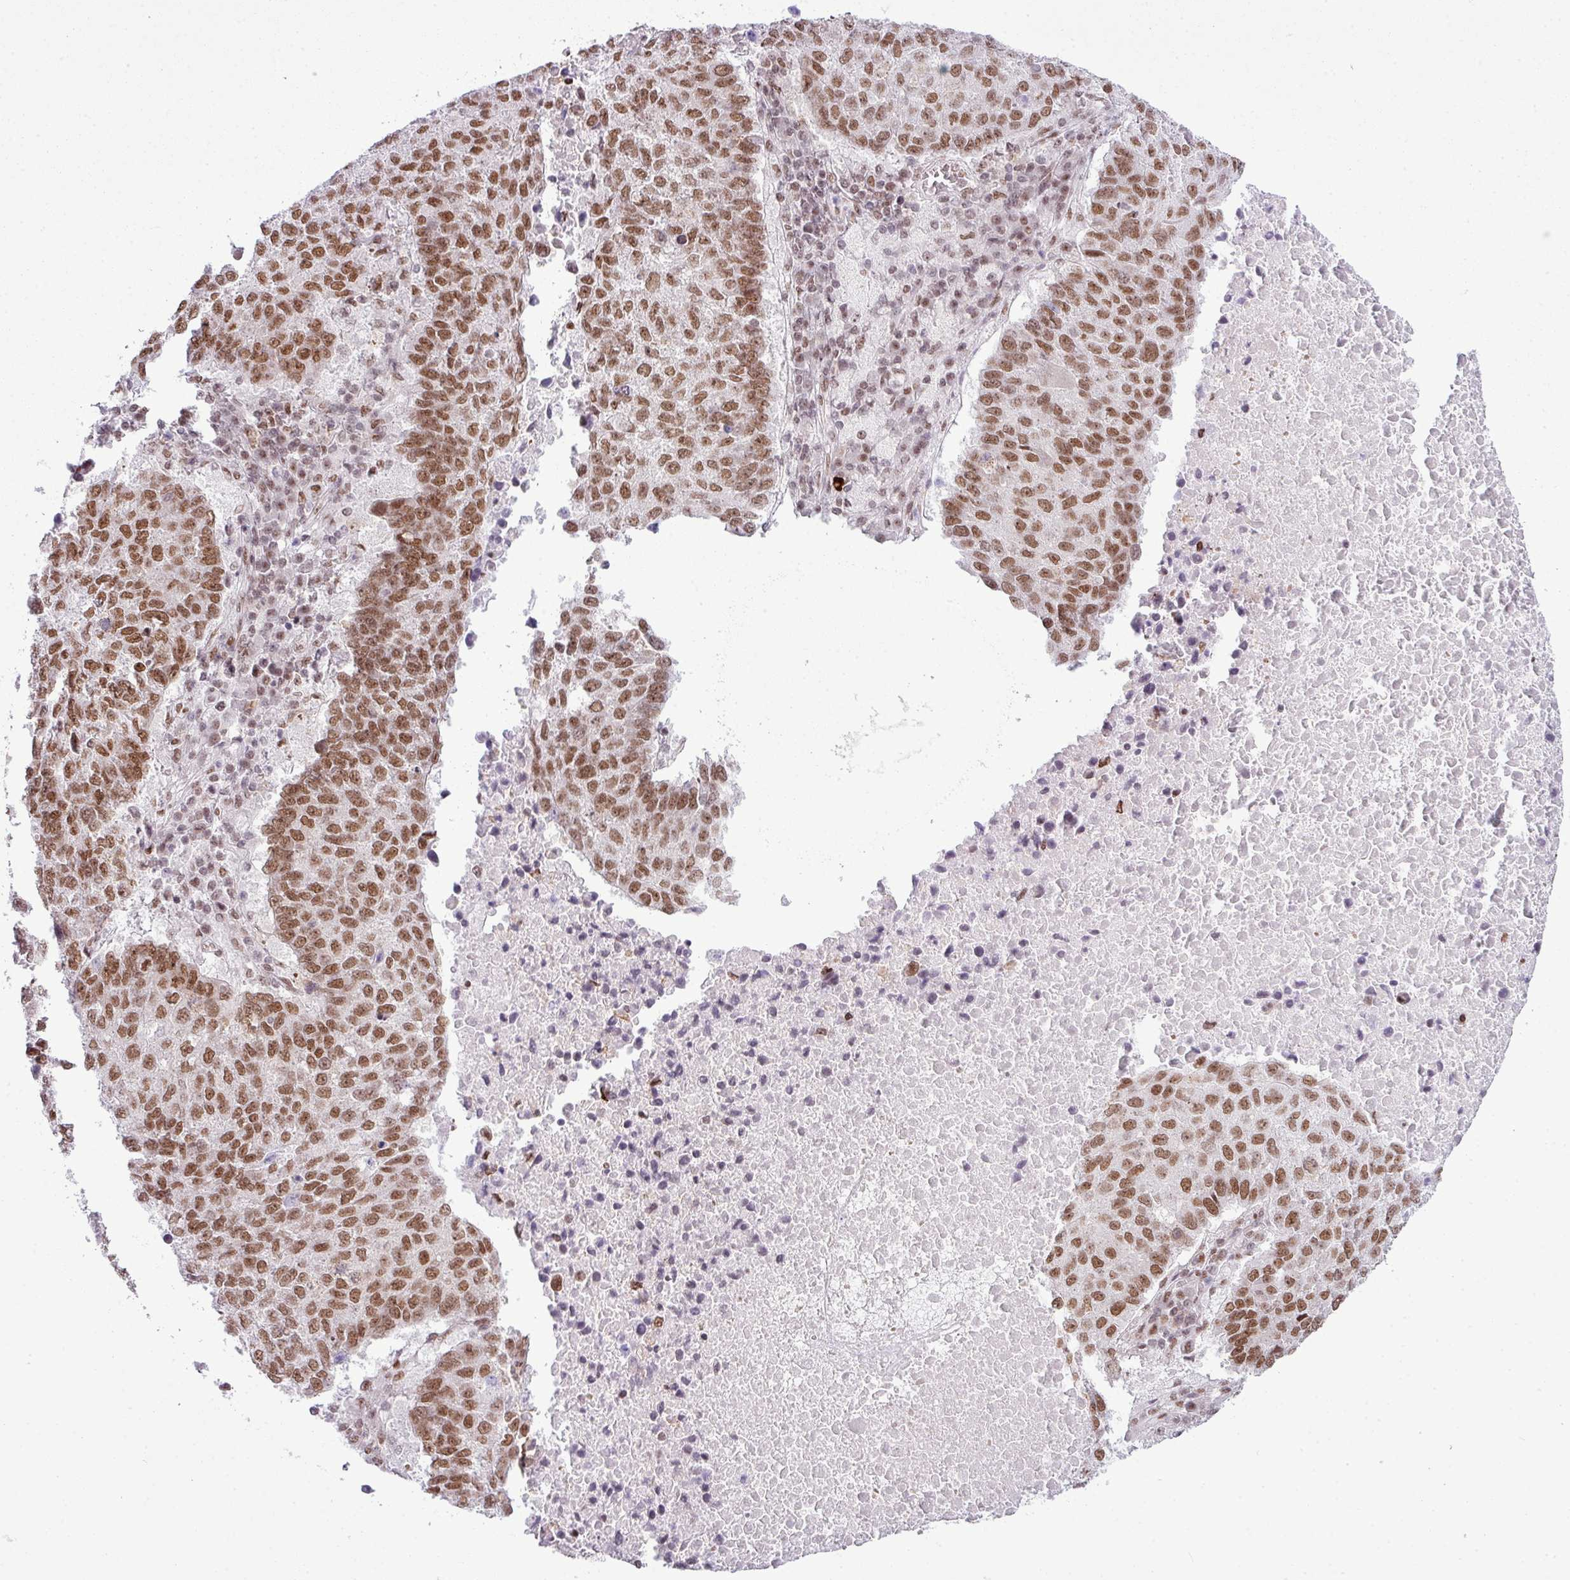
{"staining": {"intensity": "moderate", "quantity": ">75%", "location": "nuclear"}, "tissue": "lung cancer", "cell_type": "Tumor cells", "image_type": "cancer", "snomed": [{"axis": "morphology", "description": "Squamous cell carcinoma, NOS"}, {"axis": "topography", "description": "Lung"}], "caption": "Immunohistochemistry micrograph of squamous cell carcinoma (lung) stained for a protein (brown), which shows medium levels of moderate nuclear expression in about >75% of tumor cells.", "gene": "ARL6IP4", "patient": {"sex": "male", "age": 73}}